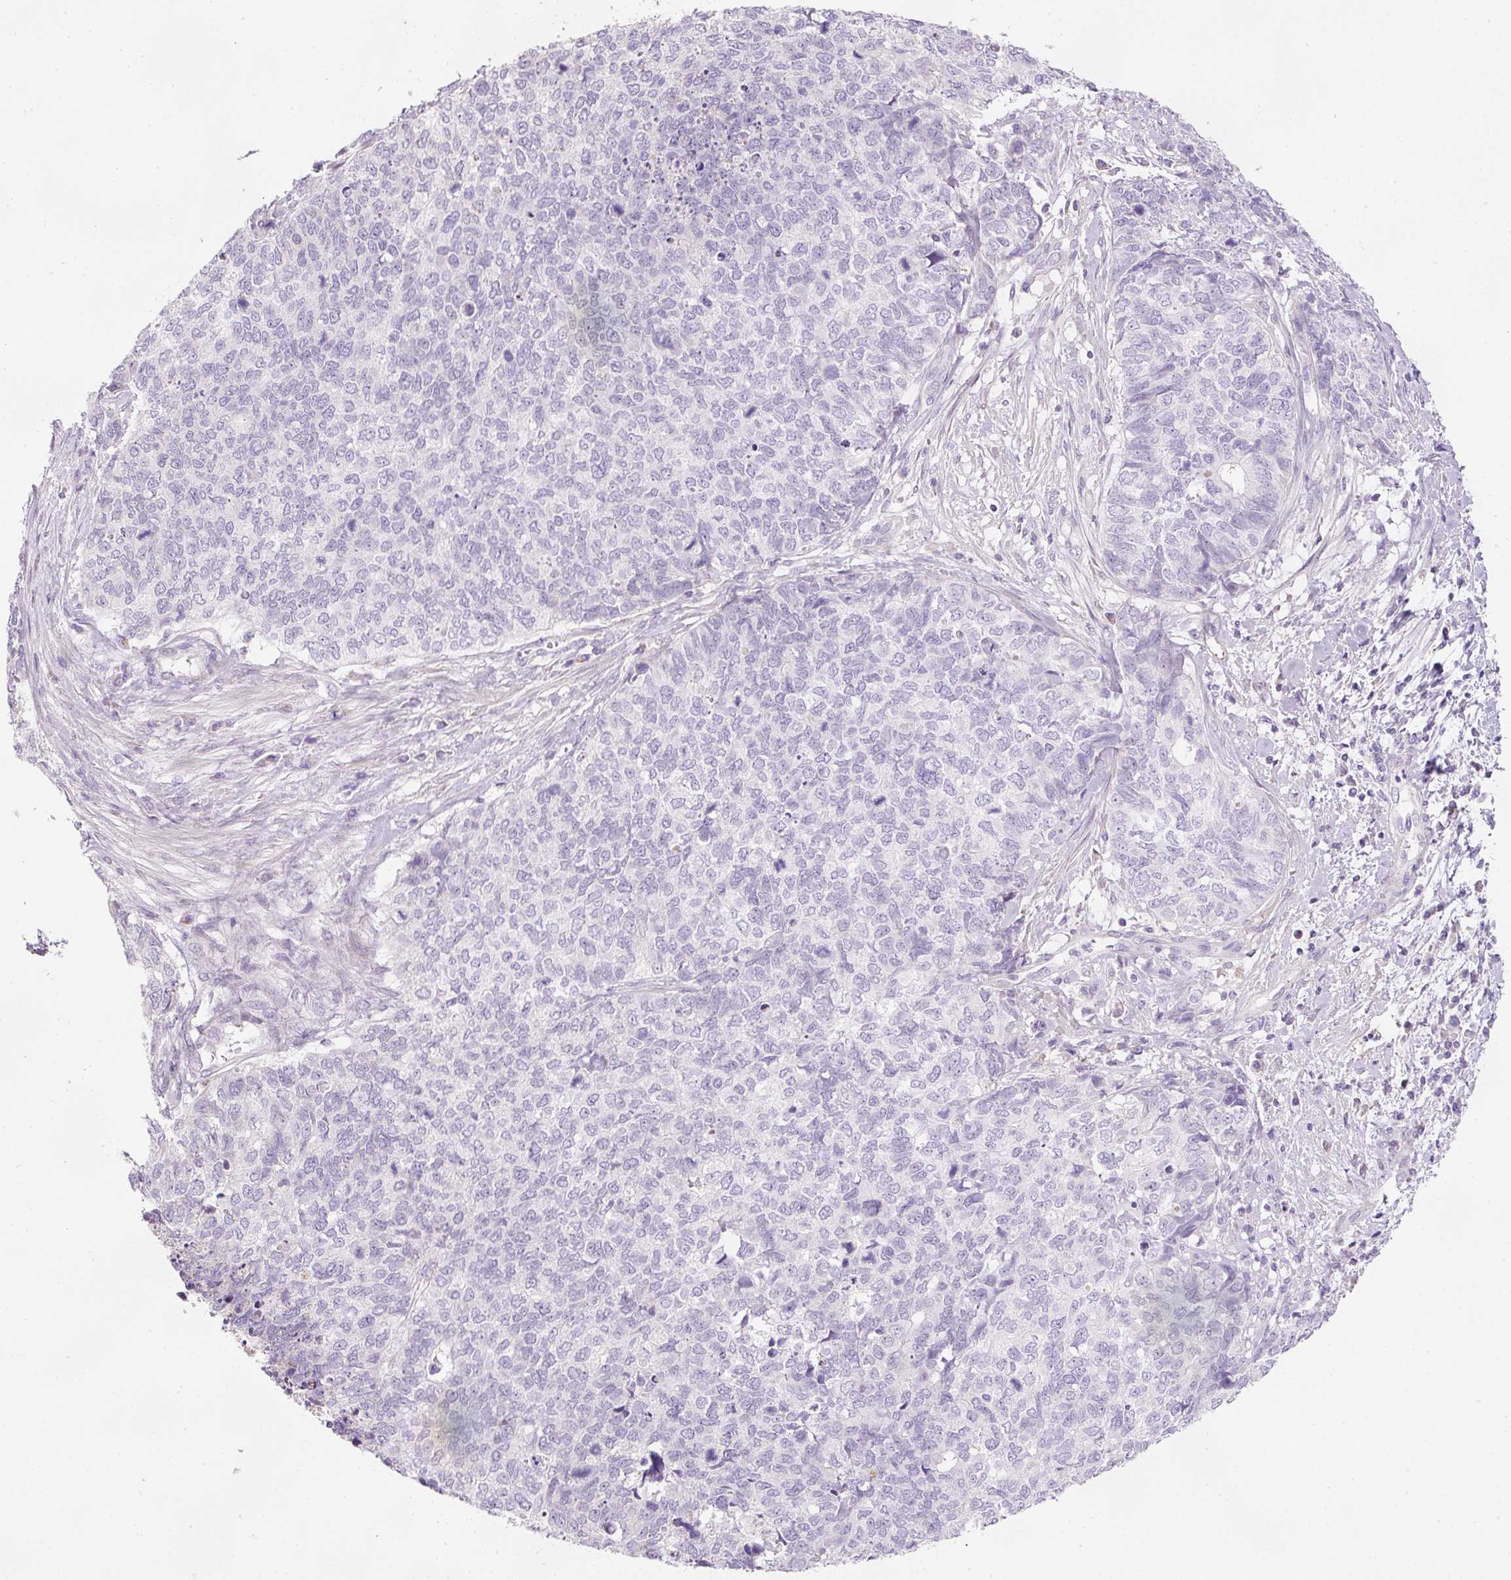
{"staining": {"intensity": "negative", "quantity": "none", "location": "none"}, "tissue": "cervical cancer", "cell_type": "Tumor cells", "image_type": "cancer", "snomed": [{"axis": "morphology", "description": "Squamous cell carcinoma, NOS"}, {"axis": "topography", "description": "Cervix"}], "caption": "Tumor cells are negative for brown protein staining in cervical cancer.", "gene": "KPNA5", "patient": {"sex": "female", "age": 63}}